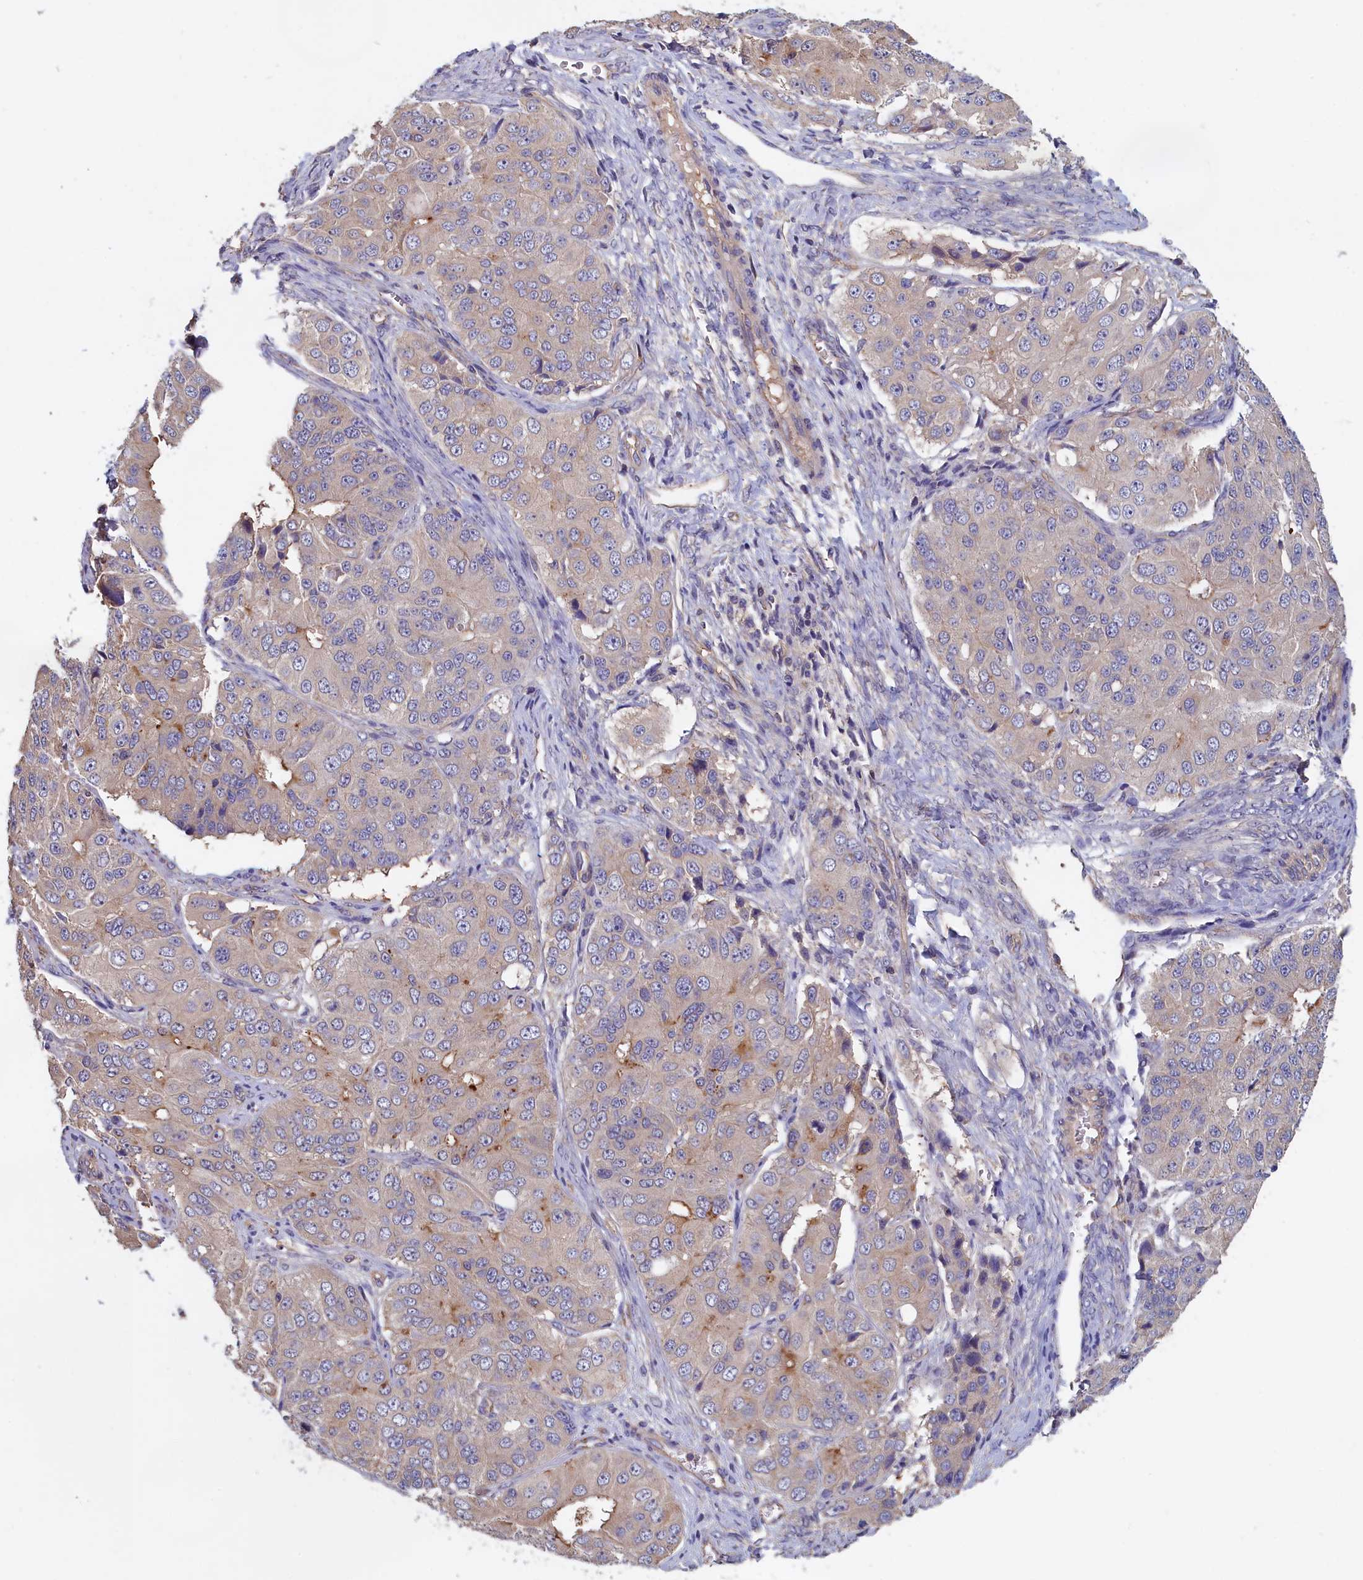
{"staining": {"intensity": "moderate", "quantity": "<25%", "location": "cytoplasmic/membranous"}, "tissue": "ovarian cancer", "cell_type": "Tumor cells", "image_type": "cancer", "snomed": [{"axis": "morphology", "description": "Carcinoma, endometroid"}, {"axis": "topography", "description": "Ovary"}], "caption": "Ovarian cancer stained for a protein (brown) exhibits moderate cytoplasmic/membranous positive positivity in about <25% of tumor cells.", "gene": "ANKRD2", "patient": {"sex": "female", "age": 51}}